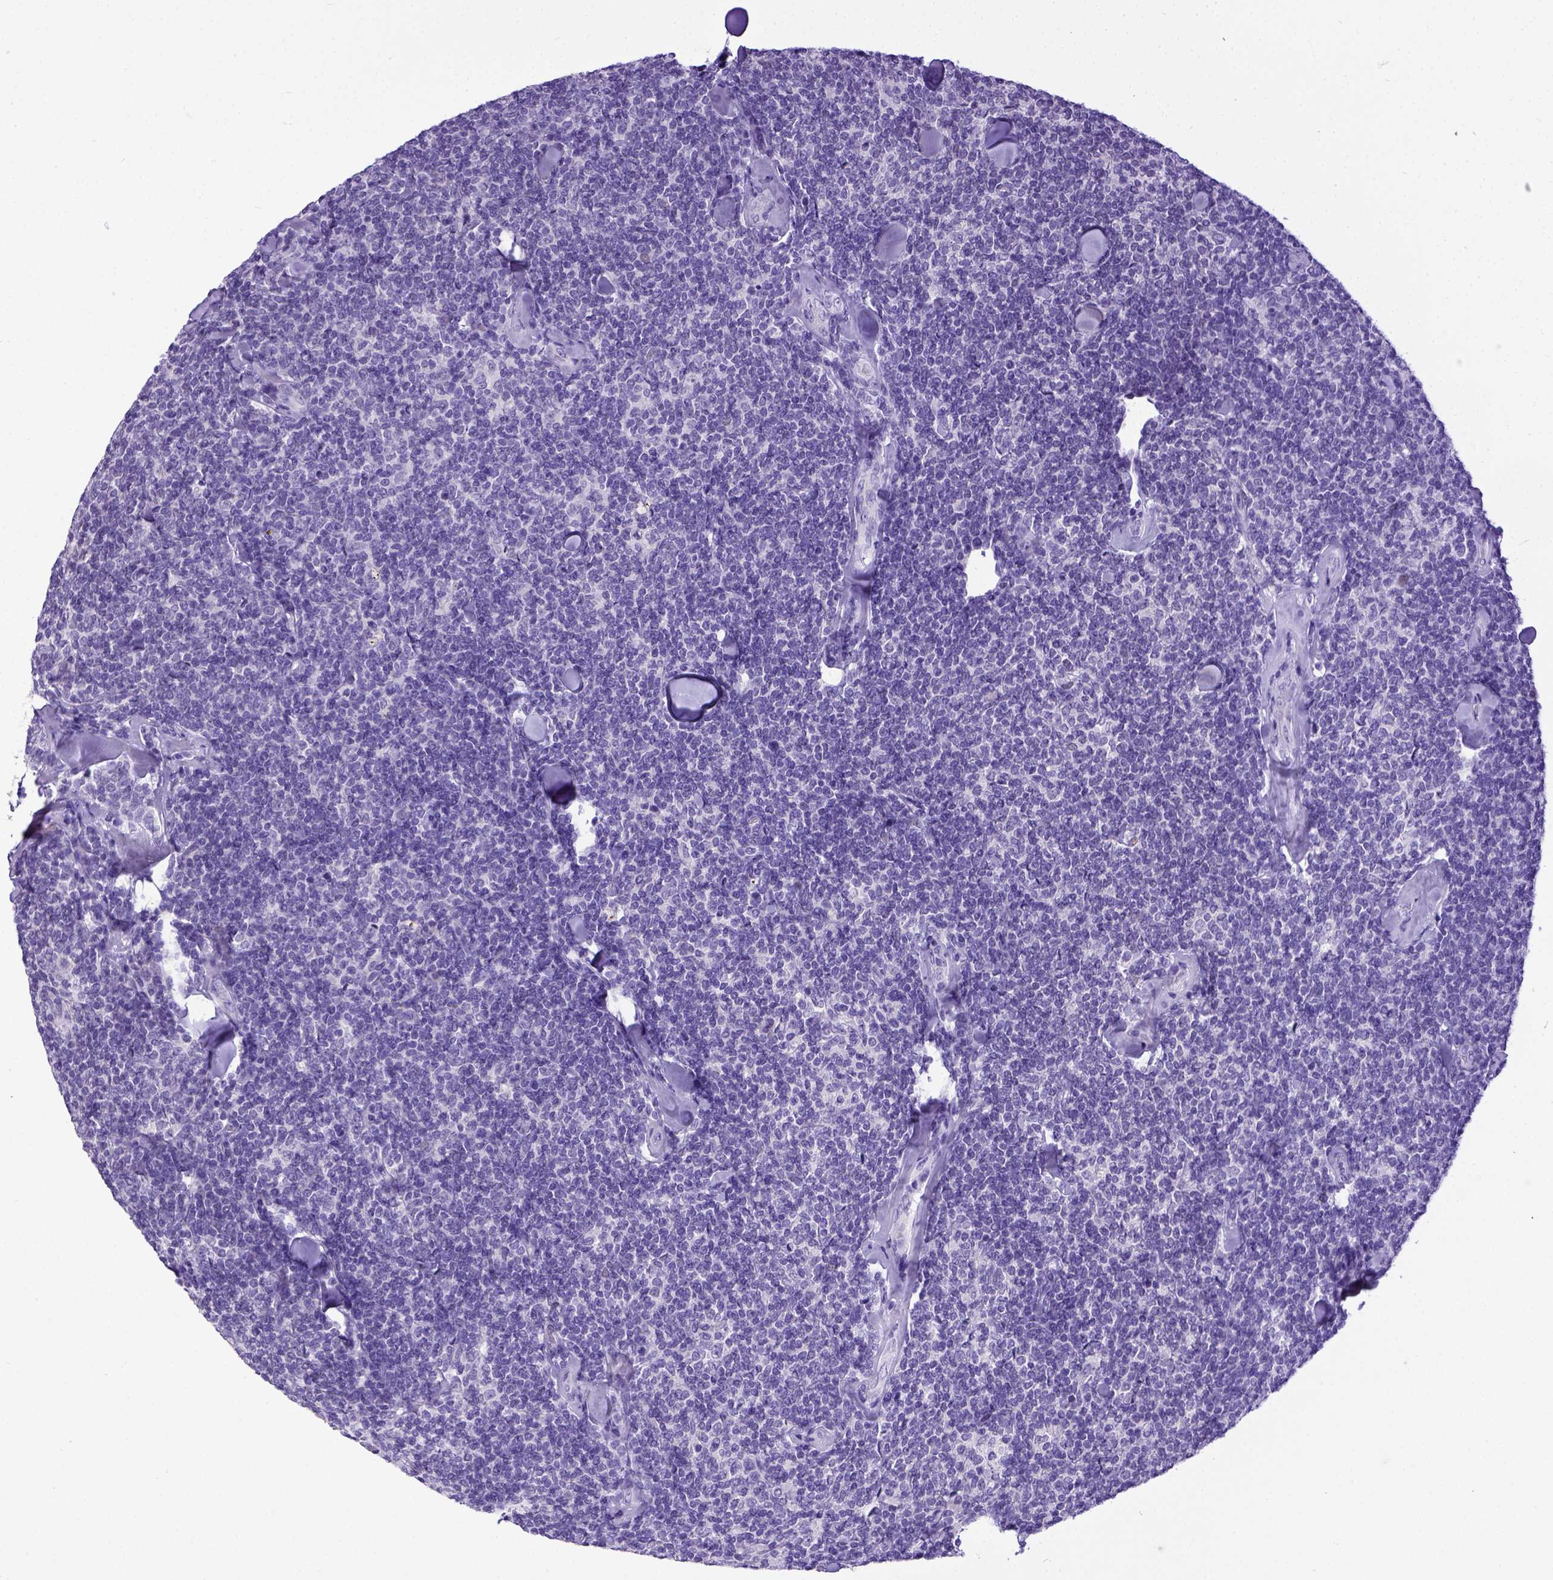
{"staining": {"intensity": "negative", "quantity": "none", "location": "none"}, "tissue": "lymphoma", "cell_type": "Tumor cells", "image_type": "cancer", "snomed": [{"axis": "morphology", "description": "Malignant lymphoma, non-Hodgkin's type, Low grade"}, {"axis": "topography", "description": "Lymph node"}], "caption": "Tumor cells show no significant staining in low-grade malignant lymphoma, non-Hodgkin's type.", "gene": "ESR1", "patient": {"sex": "female", "age": 56}}